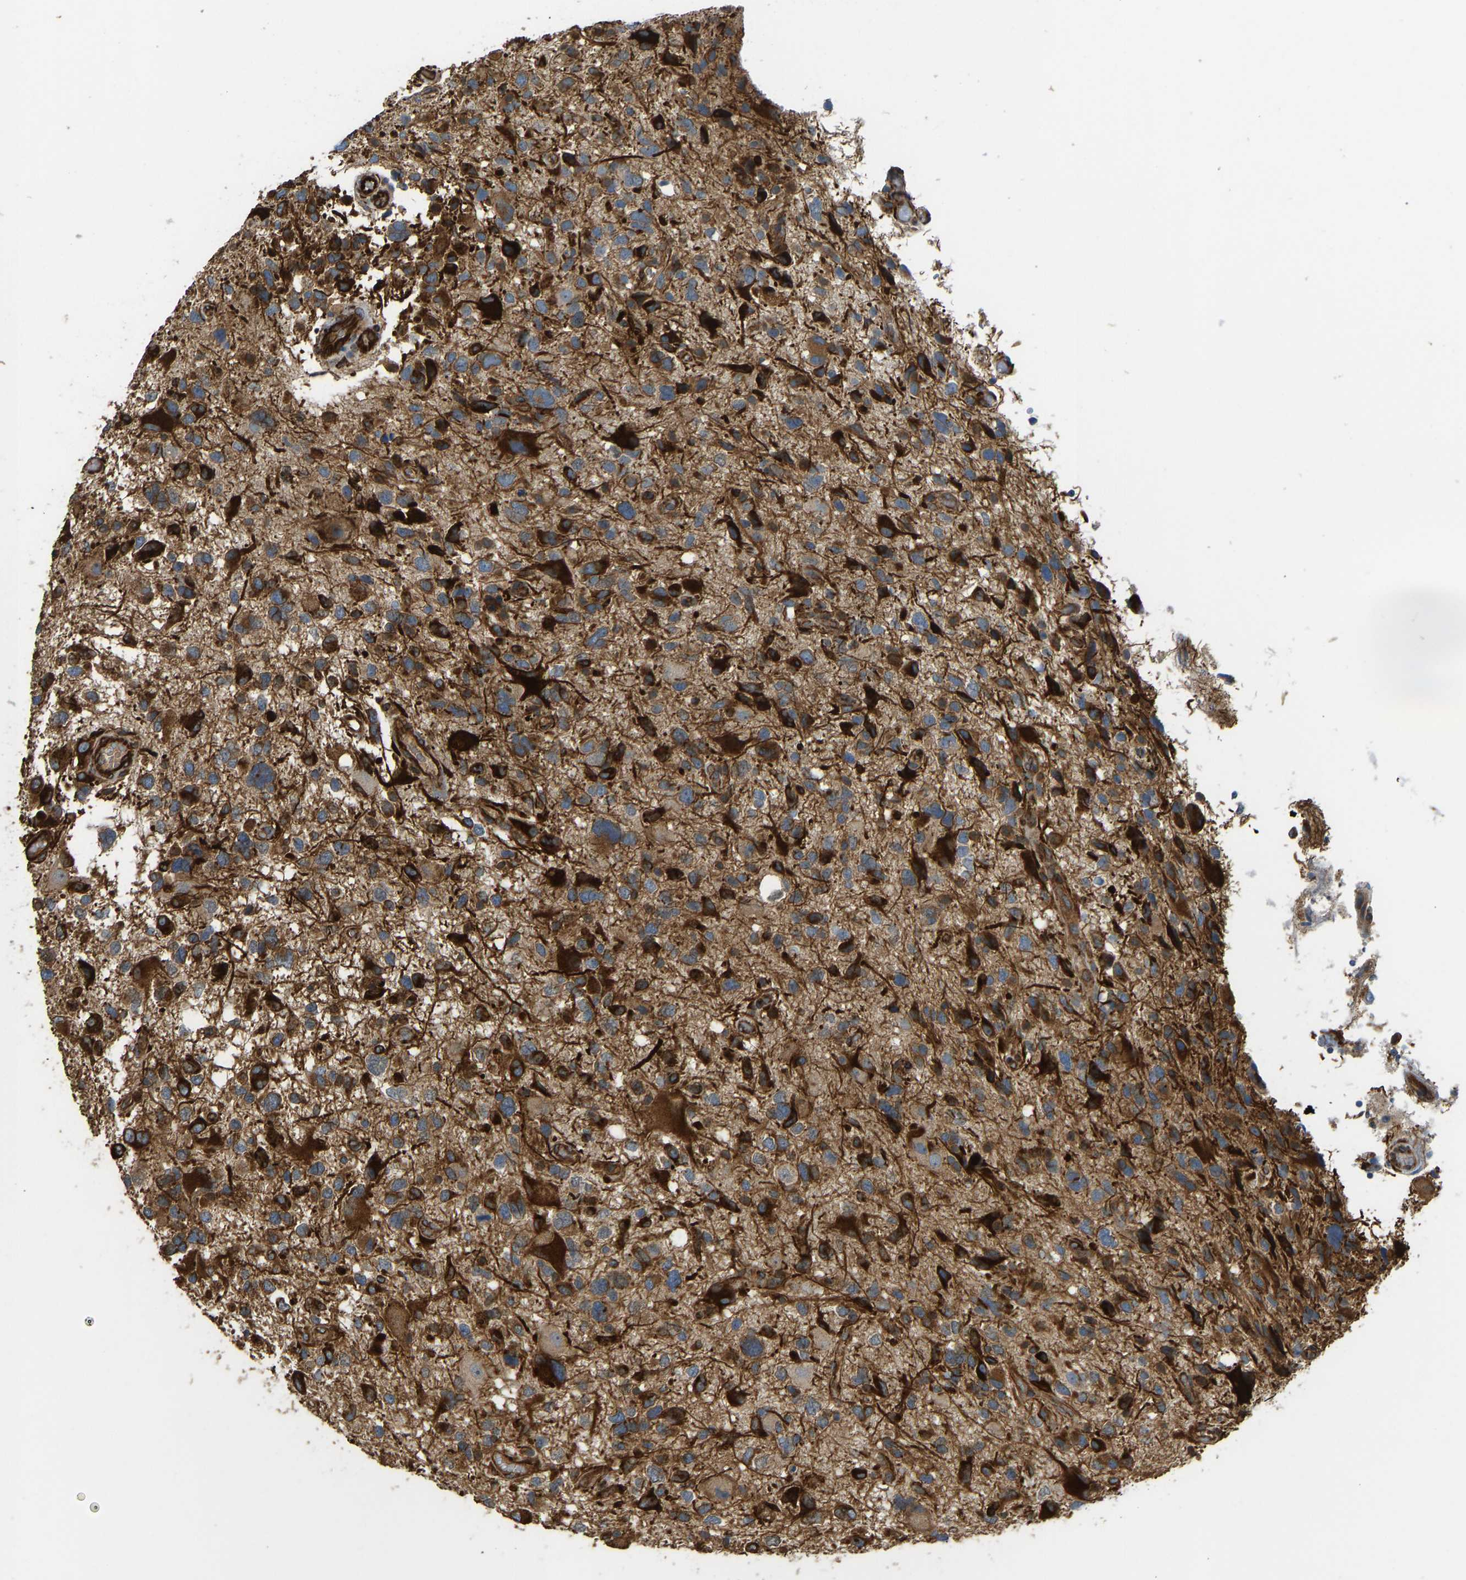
{"staining": {"intensity": "strong", "quantity": "25%-75%", "location": "cytoplasmic/membranous"}, "tissue": "glioma", "cell_type": "Tumor cells", "image_type": "cancer", "snomed": [{"axis": "morphology", "description": "Glioma, malignant, High grade"}, {"axis": "topography", "description": "Brain"}], "caption": "Human malignant glioma (high-grade) stained with a protein marker demonstrates strong staining in tumor cells.", "gene": "BEX3", "patient": {"sex": "male", "age": 33}}